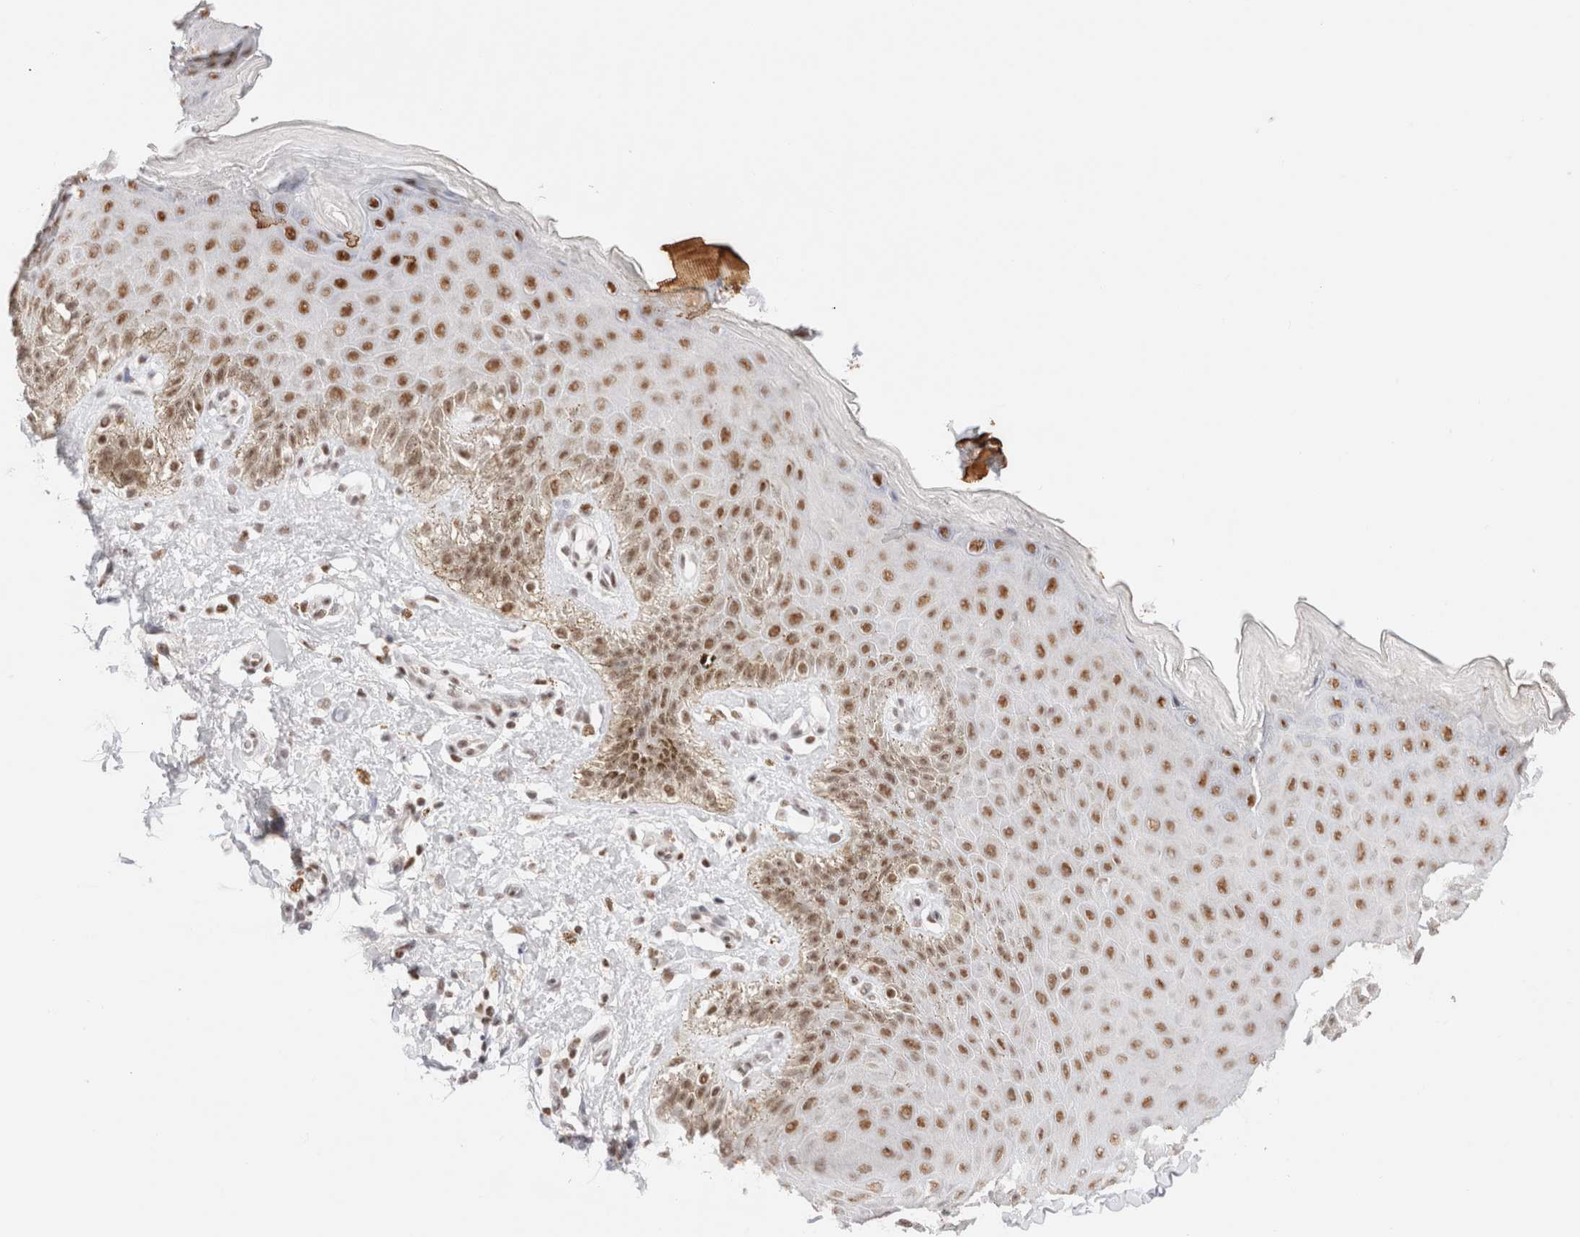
{"staining": {"intensity": "moderate", "quantity": ">75%", "location": "nuclear"}, "tissue": "skin", "cell_type": "Epidermal cells", "image_type": "normal", "snomed": [{"axis": "morphology", "description": "Normal tissue, NOS"}, {"axis": "topography", "description": "Anal"}], "caption": "An image of skin stained for a protein exhibits moderate nuclear brown staining in epidermal cells. (Brightfield microscopy of DAB IHC at high magnification).", "gene": "ZNF282", "patient": {"sex": "male", "age": 44}}